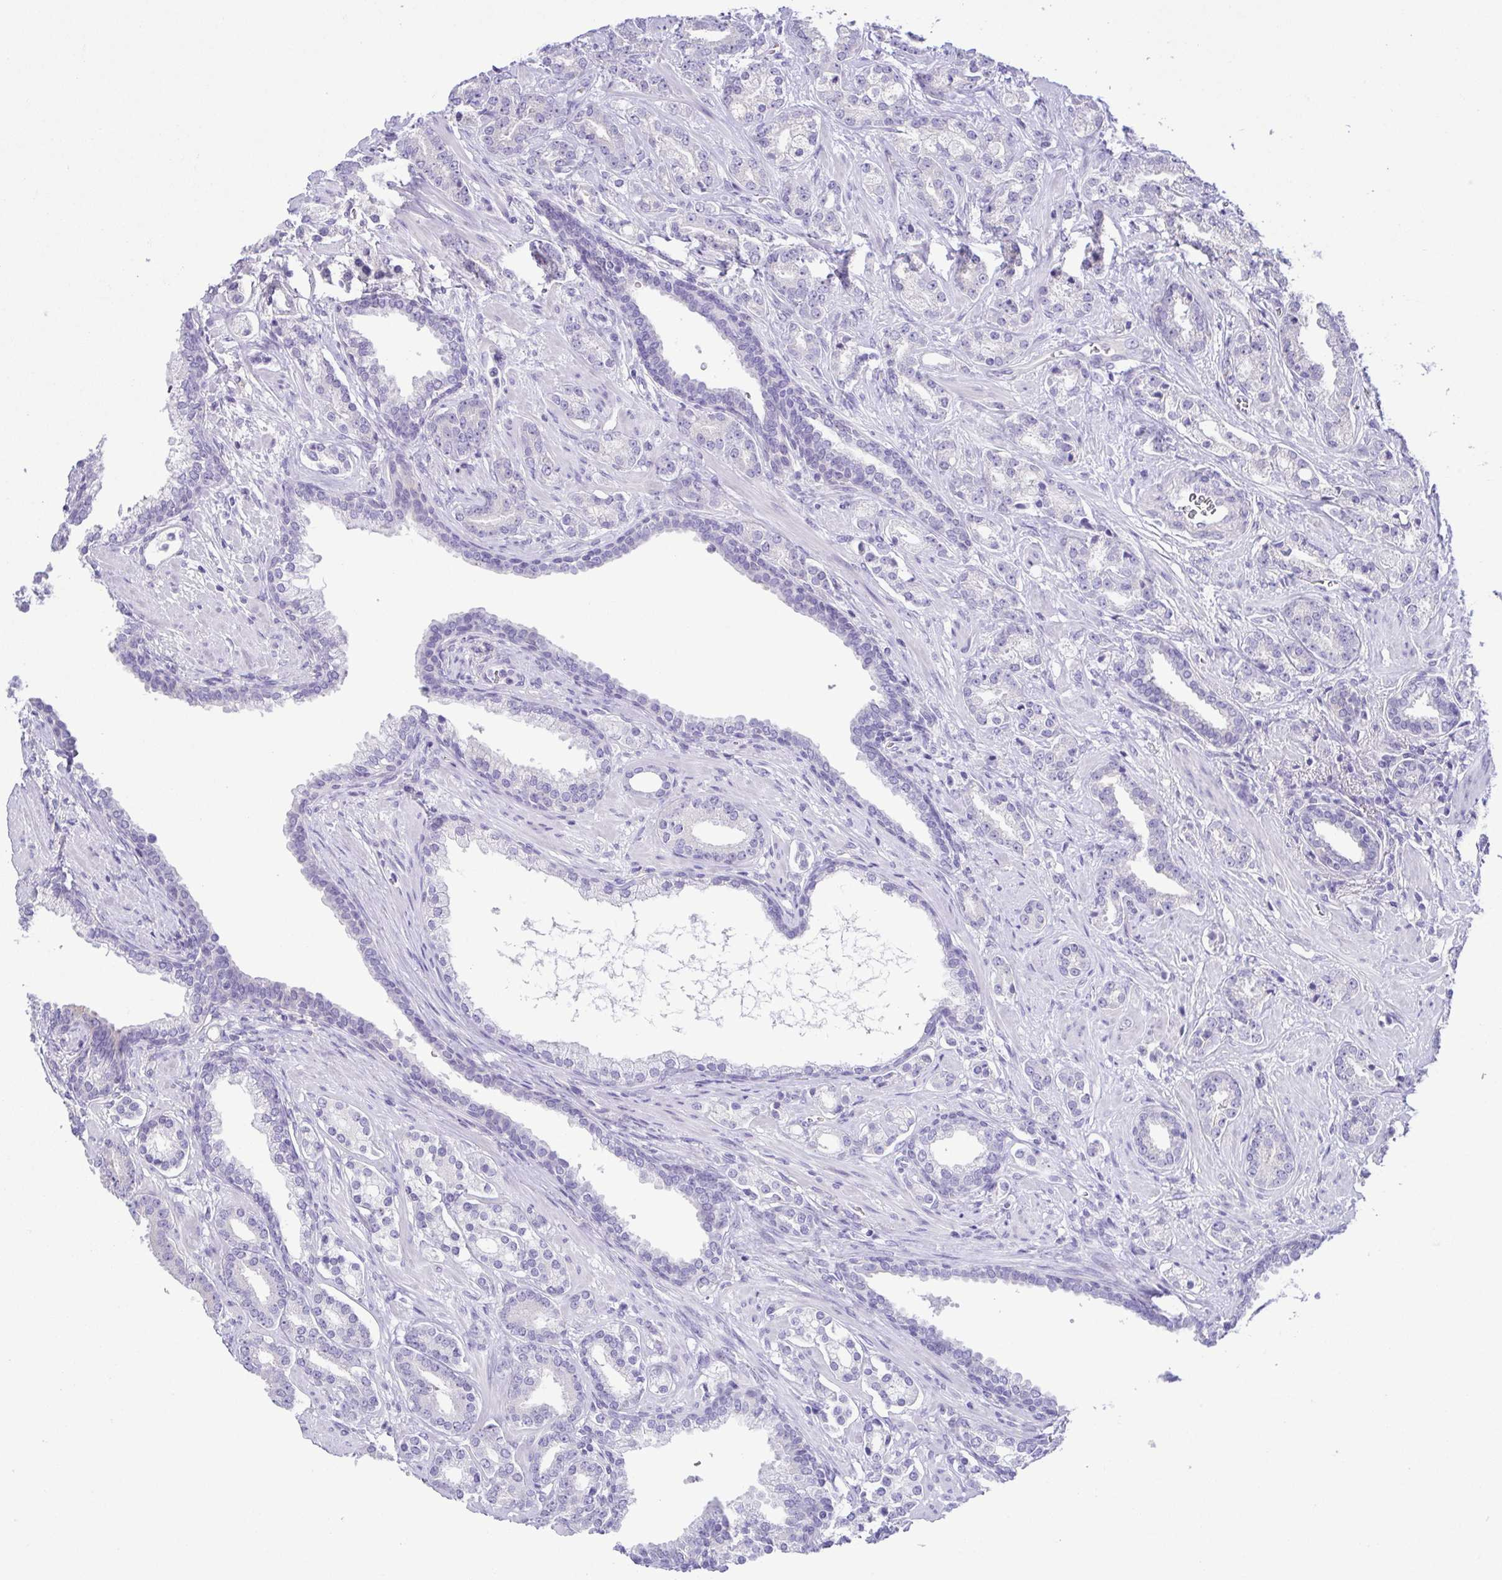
{"staining": {"intensity": "negative", "quantity": "none", "location": "none"}, "tissue": "prostate cancer", "cell_type": "Tumor cells", "image_type": "cancer", "snomed": [{"axis": "morphology", "description": "Adenocarcinoma, High grade"}, {"axis": "topography", "description": "Prostate"}], "caption": "Immunohistochemistry histopathology image of neoplastic tissue: human prostate cancer (high-grade adenocarcinoma) stained with DAB (3,3'-diaminobenzidine) exhibits no significant protein positivity in tumor cells. The staining is performed using DAB (3,3'-diaminobenzidine) brown chromogen with nuclei counter-stained in using hematoxylin.", "gene": "EPB42", "patient": {"sex": "male", "age": 60}}